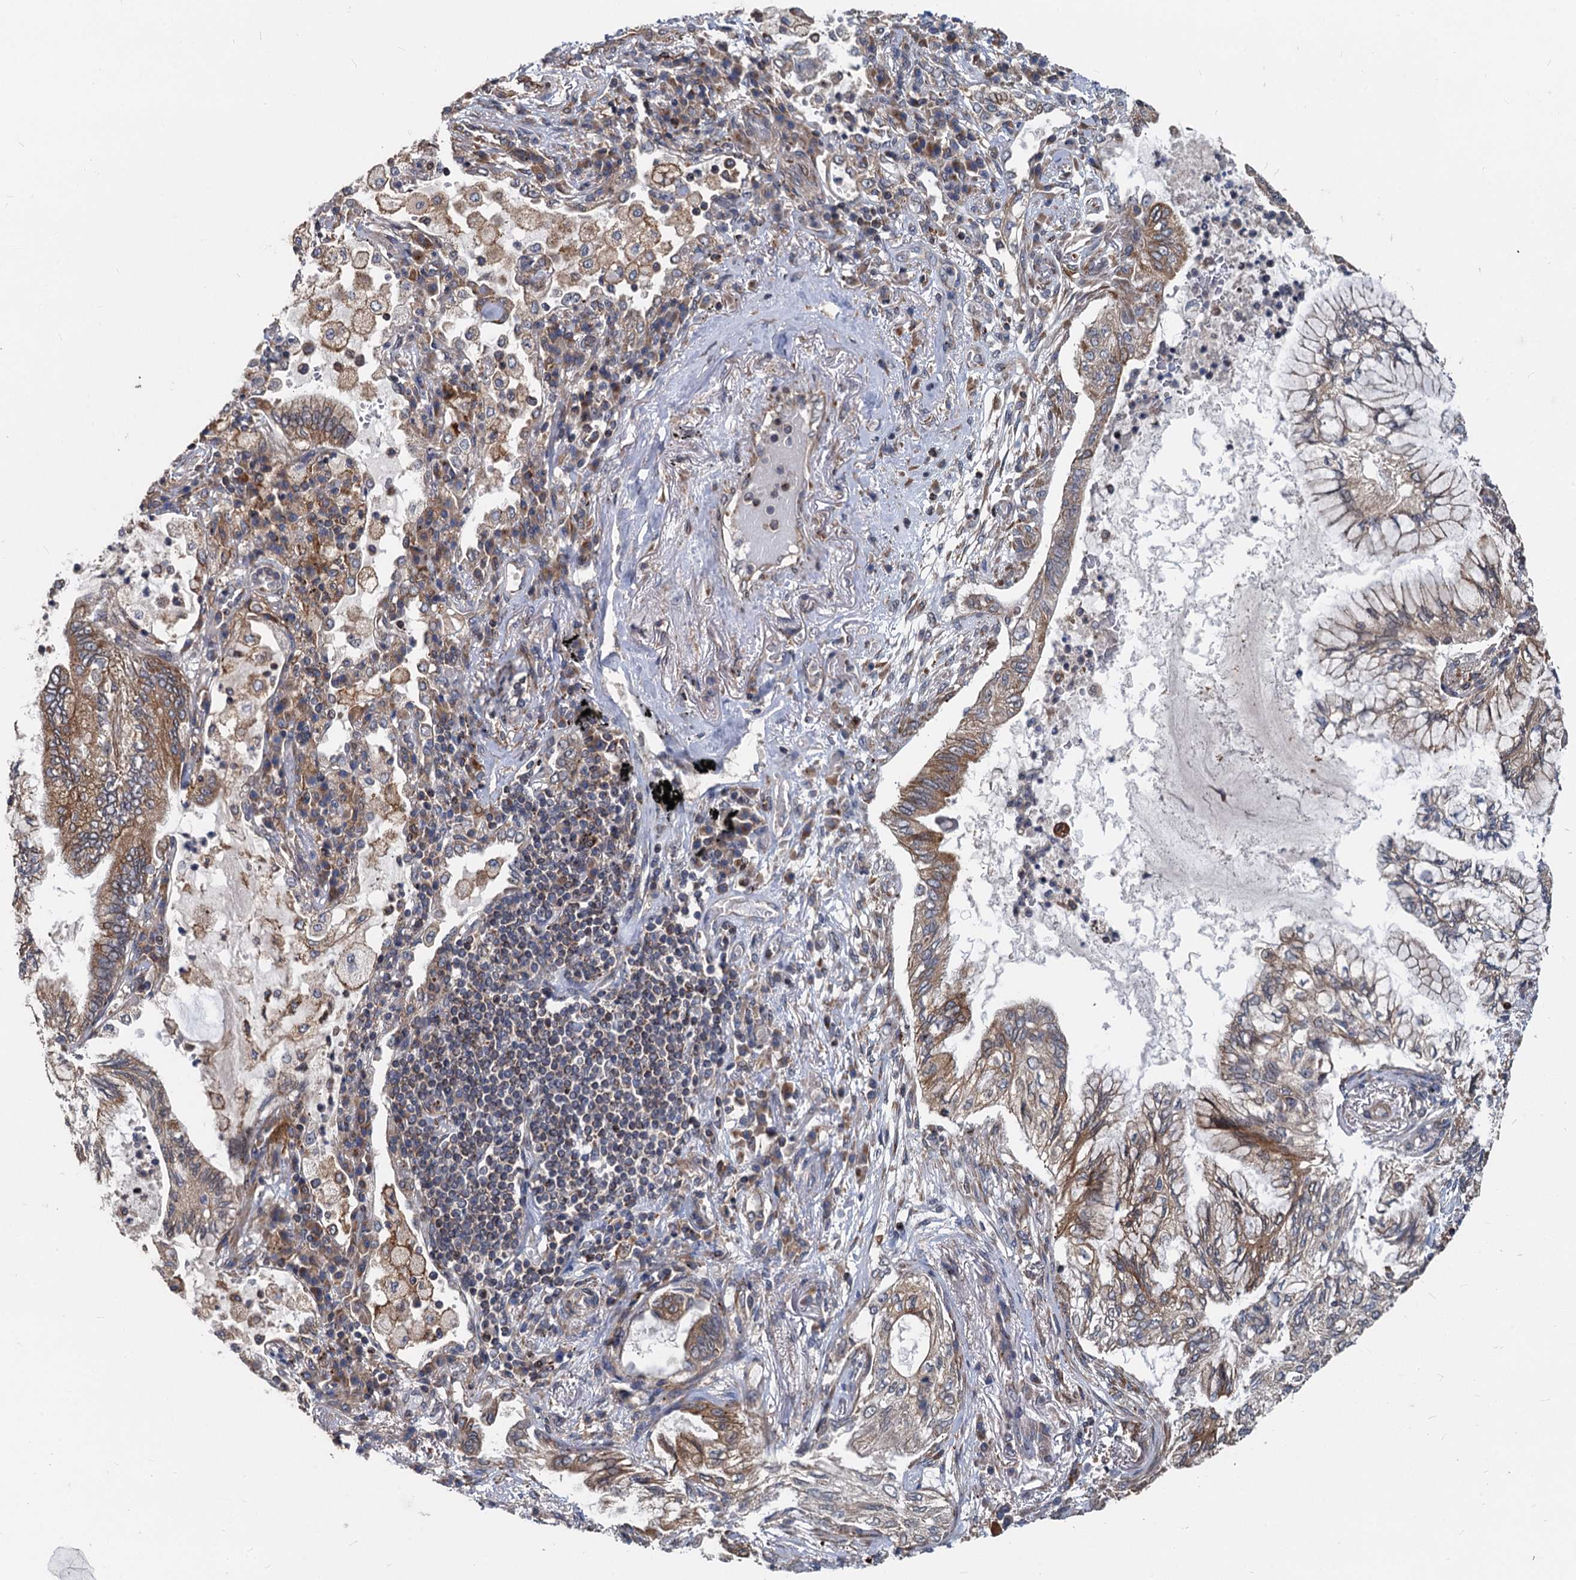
{"staining": {"intensity": "strong", "quantity": "25%-75%", "location": "cytoplasmic/membranous"}, "tissue": "bronchus", "cell_type": "Respiratory epithelial cells", "image_type": "normal", "snomed": [{"axis": "morphology", "description": "Normal tissue, NOS"}, {"axis": "morphology", "description": "Adenocarcinoma, NOS"}, {"axis": "topography", "description": "Bronchus"}, {"axis": "topography", "description": "Lung"}], "caption": "Immunohistochemical staining of normal human bronchus exhibits strong cytoplasmic/membranous protein positivity in approximately 25%-75% of respiratory epithelial cells.", "gene": "STIM1", "patient": {"sex": "female", "age": 70}}